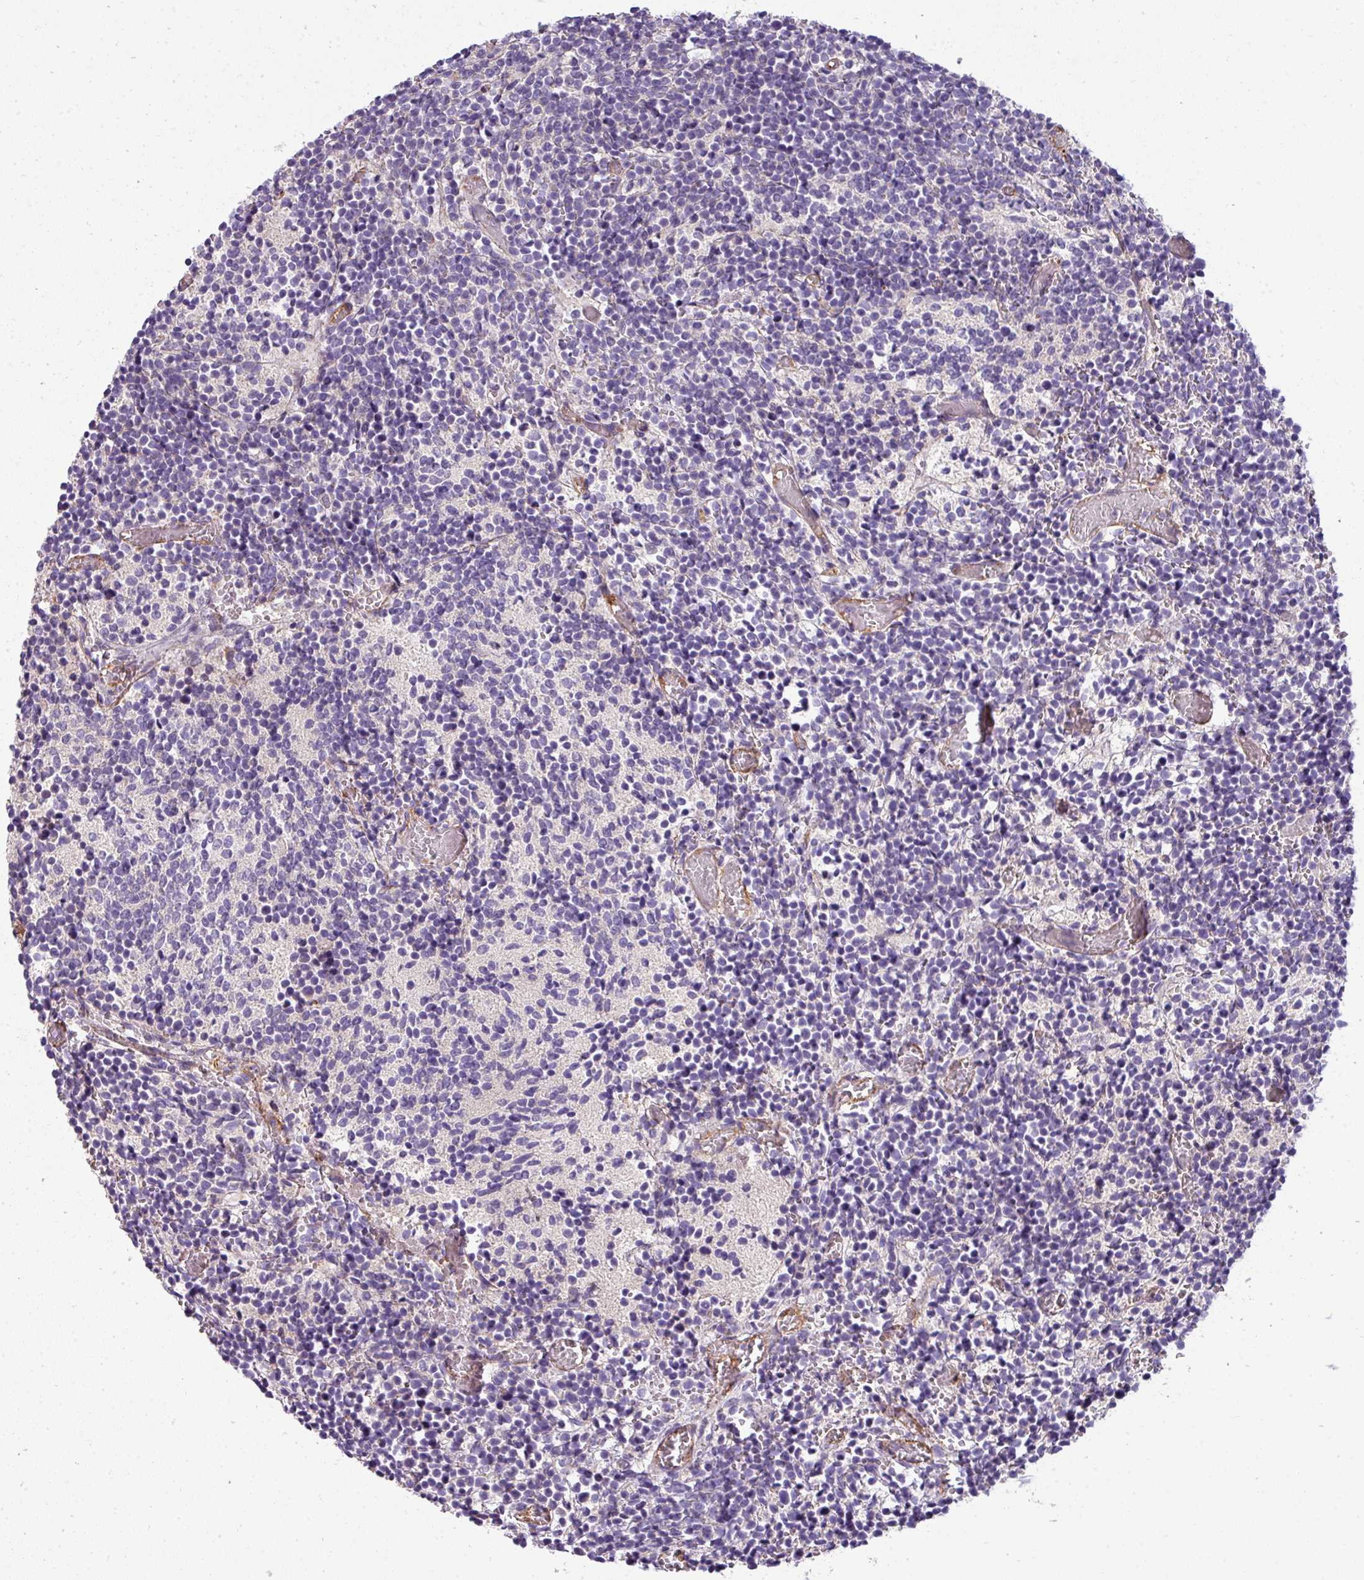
{"staining": {"intensity": "negative", "quantity": "none", "location": "none"}, "tissue": "glioma", "cell_type": "Tumor cells", "image_type": "cancer", "snomed": [{"axis": "morphology", "description": "Glioma, malignant, Low grade"}, {"axis": "topography", "description": "Brain"}], "caption": "A high-resolution histopathology image shows immunohistochemistry (IHC) staining of low-grade glioma (malignant), which shows no significant staining in tumor cells.", "gene": "PALS2", "patient": {"sex": "female", "age": 1}}